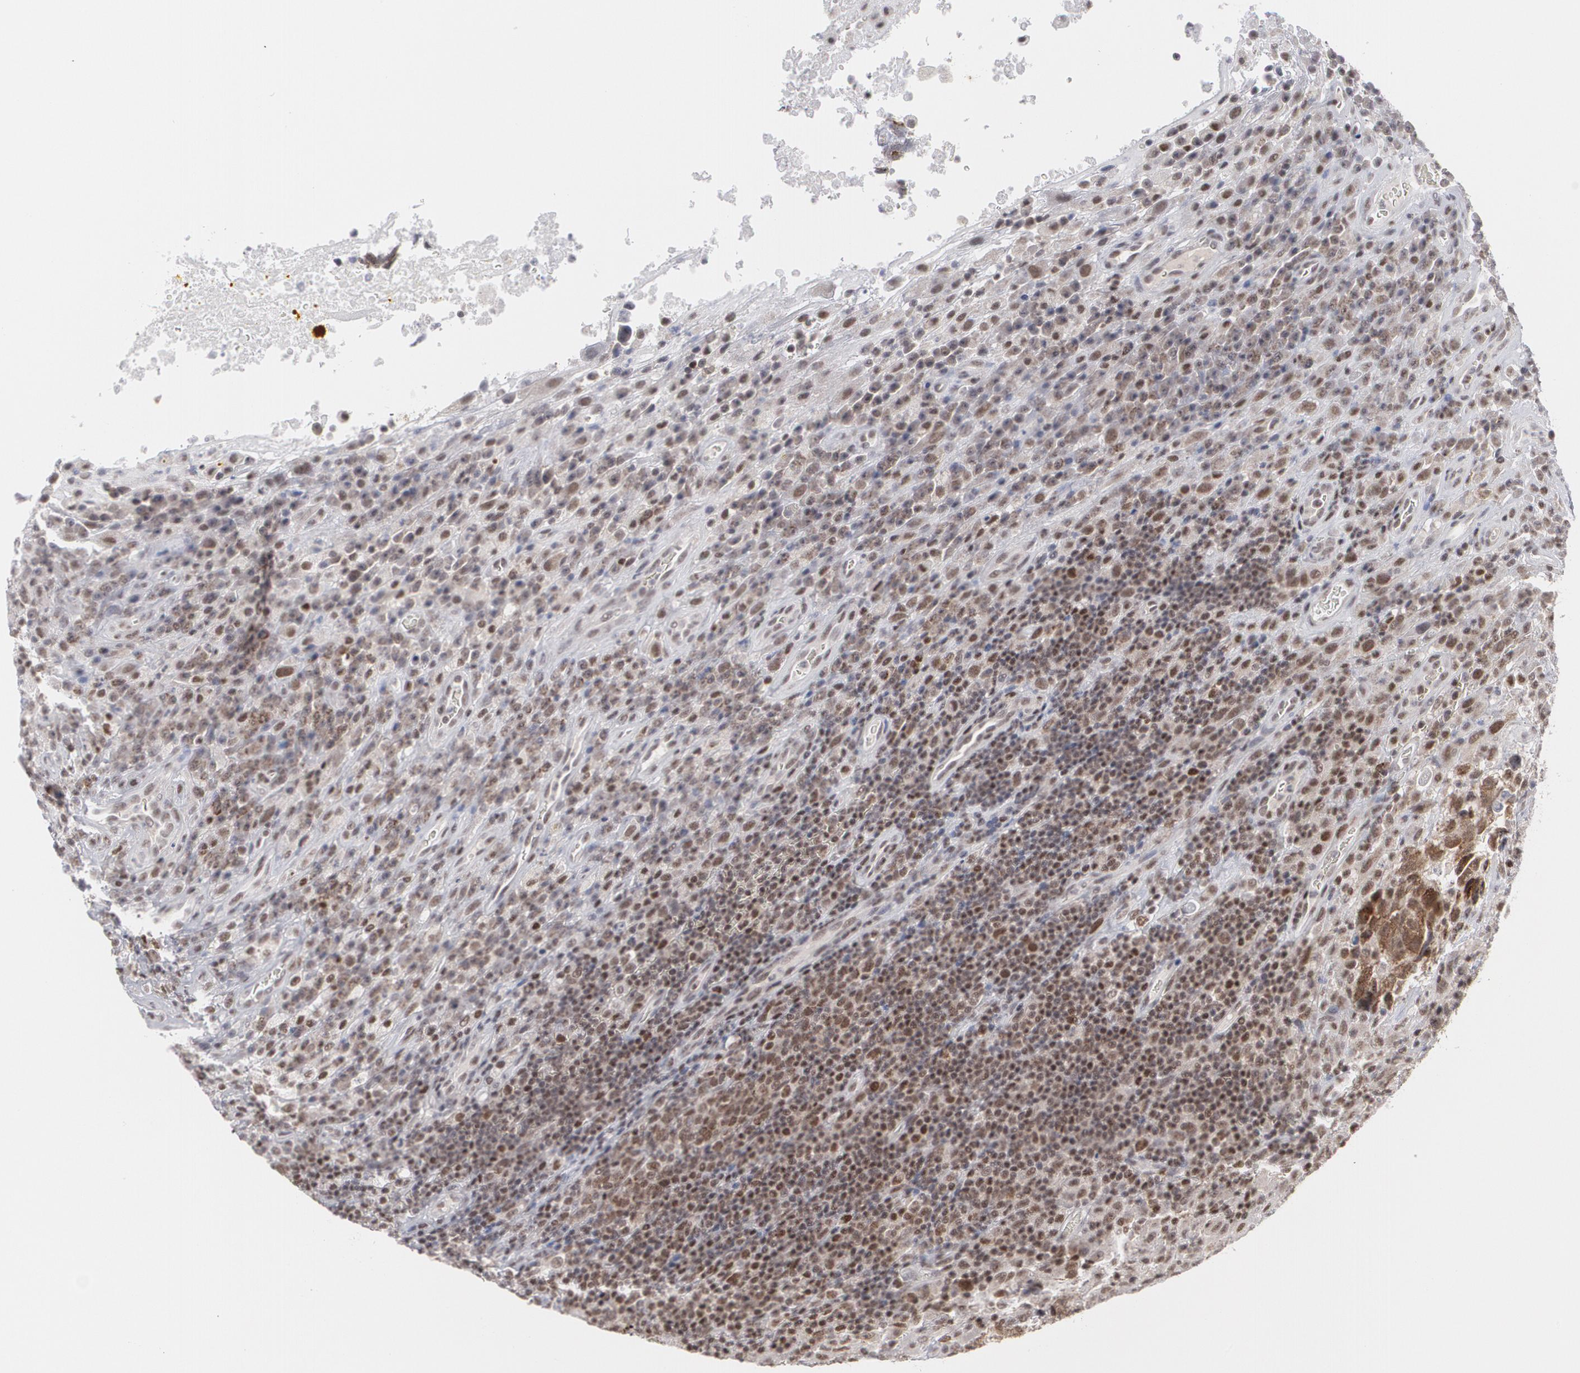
{"staining": {"intensity": "moderate", "quantity": ">75%", "location": "nuclear"}, "tissue": "testis cancer", "cell_type": "Tumor cells", "image_type": "cancer", "snomed": [{"axis": "morphology", "description": "Necrosis, NOS"}, {"axis": "morphology", "description": "Carcinoma, Embryonal, NOS"}, {"axis": "topography", "description": "Testis"}], "caption": "High-power microscopy captured an immunohistochemistry (IHC) histopathology image of testis cancer, revealing moderate nuclear expression in approximately >75% of tumor cells.", "gene": "MCL1", "patient": {"sex": "male", "age": 19}}